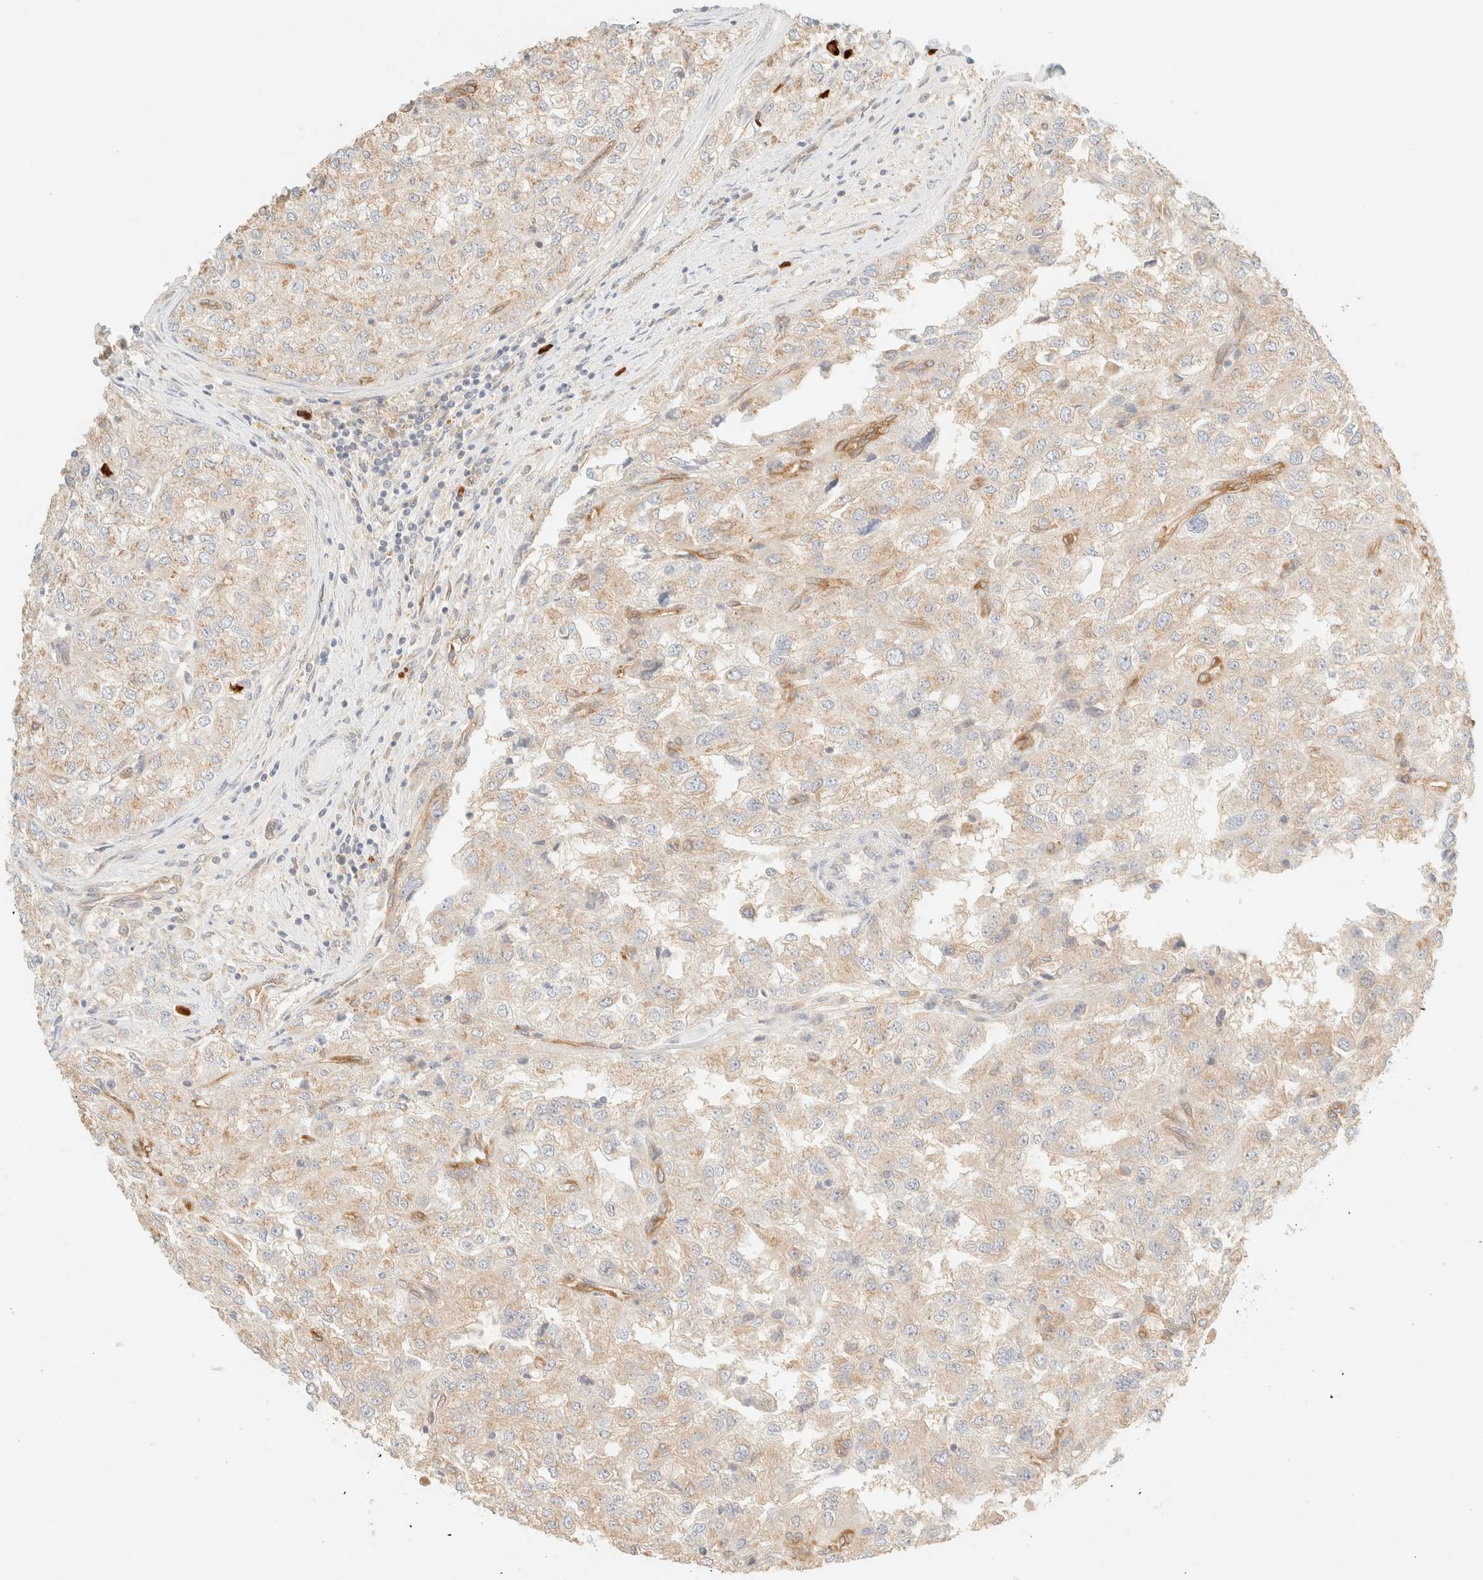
{"staining": {"intensity": "weak", "quantity": "<25%", "location": "cytoplasmic/membranous"}, "tissue": "renal cancer", "cell_type": "Tumor cells", "image_type": "cancer", "snomed": [{"axis": "morphology", "description": "Adenocarcinoma, NOS"}, {"axis": "topography", "description": "Kidney"}], "caption": "Renal cancer was stained to show a protein in brown. There is no significant staining in tumor cells.", "gene": "FHOD1", "patient": {"sex": "female", "age": 54}}